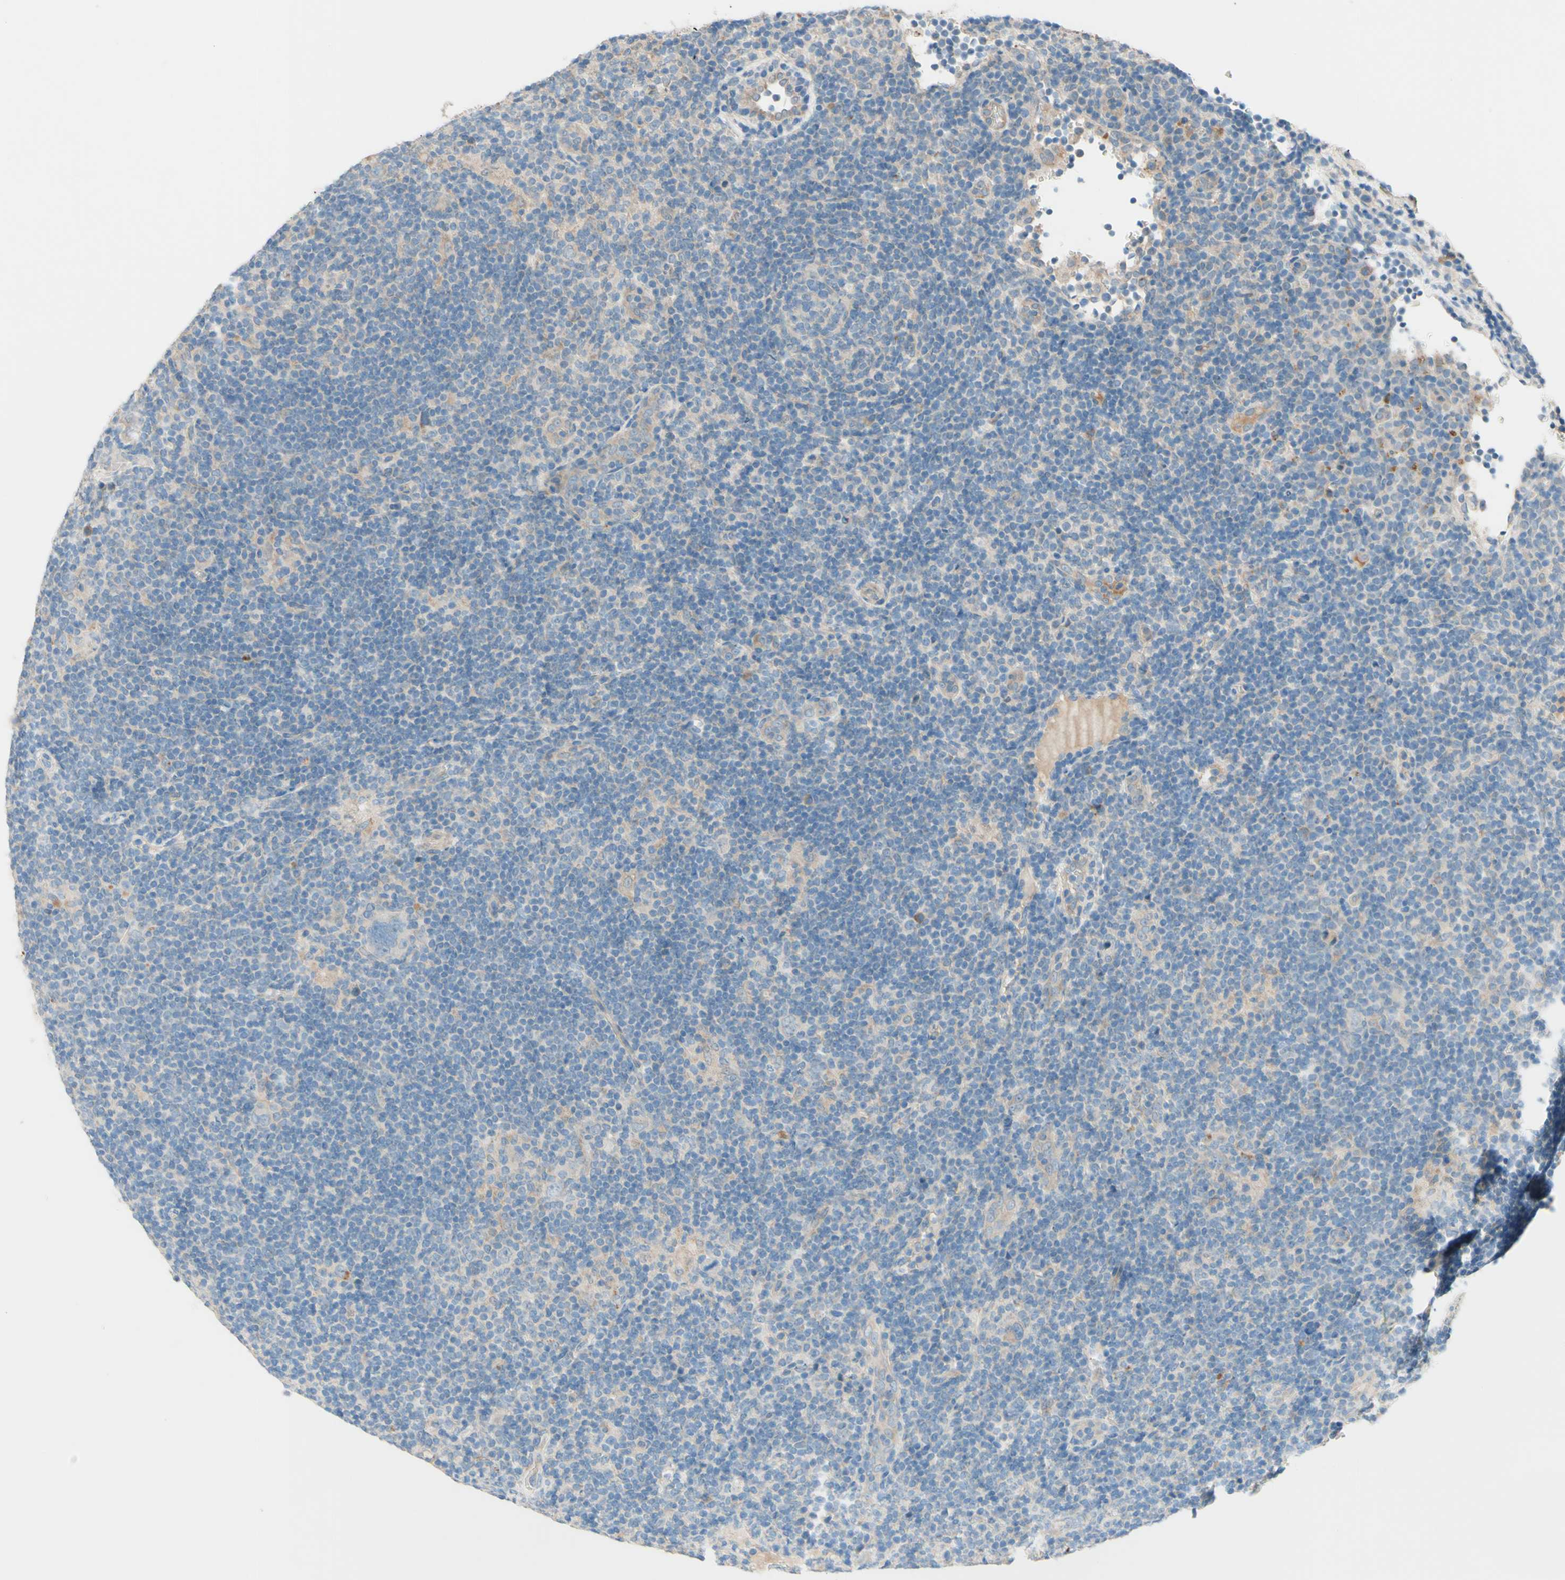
{"staining": {"intensity": "negative", "quantity": "none", "location": "none"}, "tissue": "lymphoma", "cell_type": "Tumor cells", "image_type": "cancer", "snomed": [{"axis": "morphology", "description": "Hodgkin's disease, NOS"}, {"axis": "topography", "description": "Lymph node"}], "caption": "Human lymphoma stained for a protein using IHC displays no staining in tumor cells.", "gene": "IL2", "patient": {"sex": "female", "age": 57}}